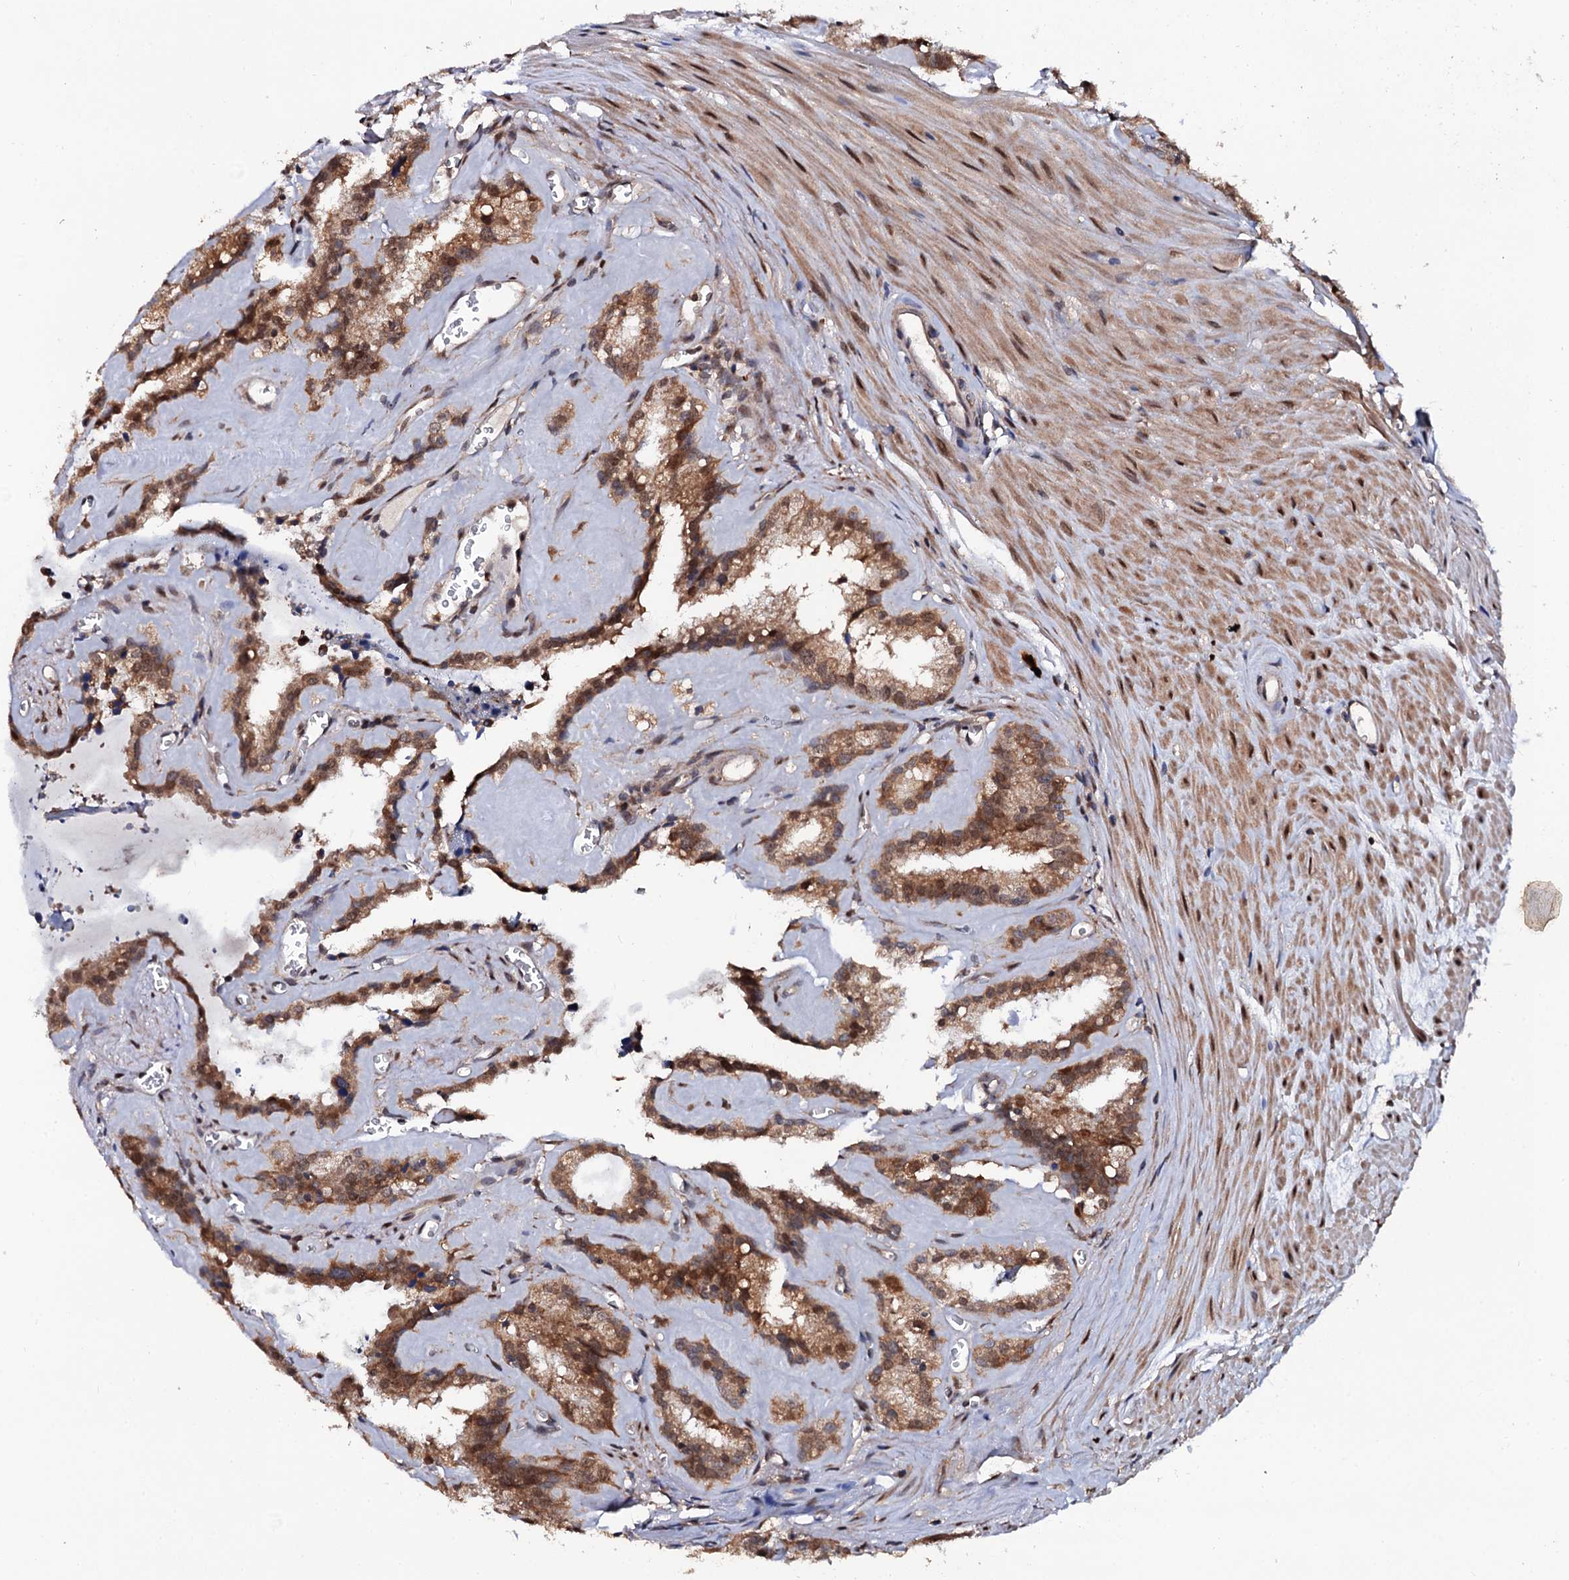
{"staining": {"intensity": "moderate", "quantity": ">75%", "location": "cytoplasmic/membranous"}, "tissue": "seminal vesicle", "cell_type": "Glandular cells", "image_type": "normal", "snomed": [{"axis": "morphology", "description": "Normal tissue, NOS"}, {"axis": "topography", "description": "Prostate"}, {"axis": "topography", "description": "Seminal veicle"}], "caption": "DAB (3,3'-diaminobenzidine) immunohistochemical staining of unremarkable seminal vesicle demonstrates moderate cytoplasmic/membranous protein positivity in approximately >75% of glandular cells. The staining is performed using DAB brown chromogen to label protein expression. The nuclei are counter-stained blue using hematoxylin.", "gene": "MIER2", "patient": {"sex": "male", "age": 59}}